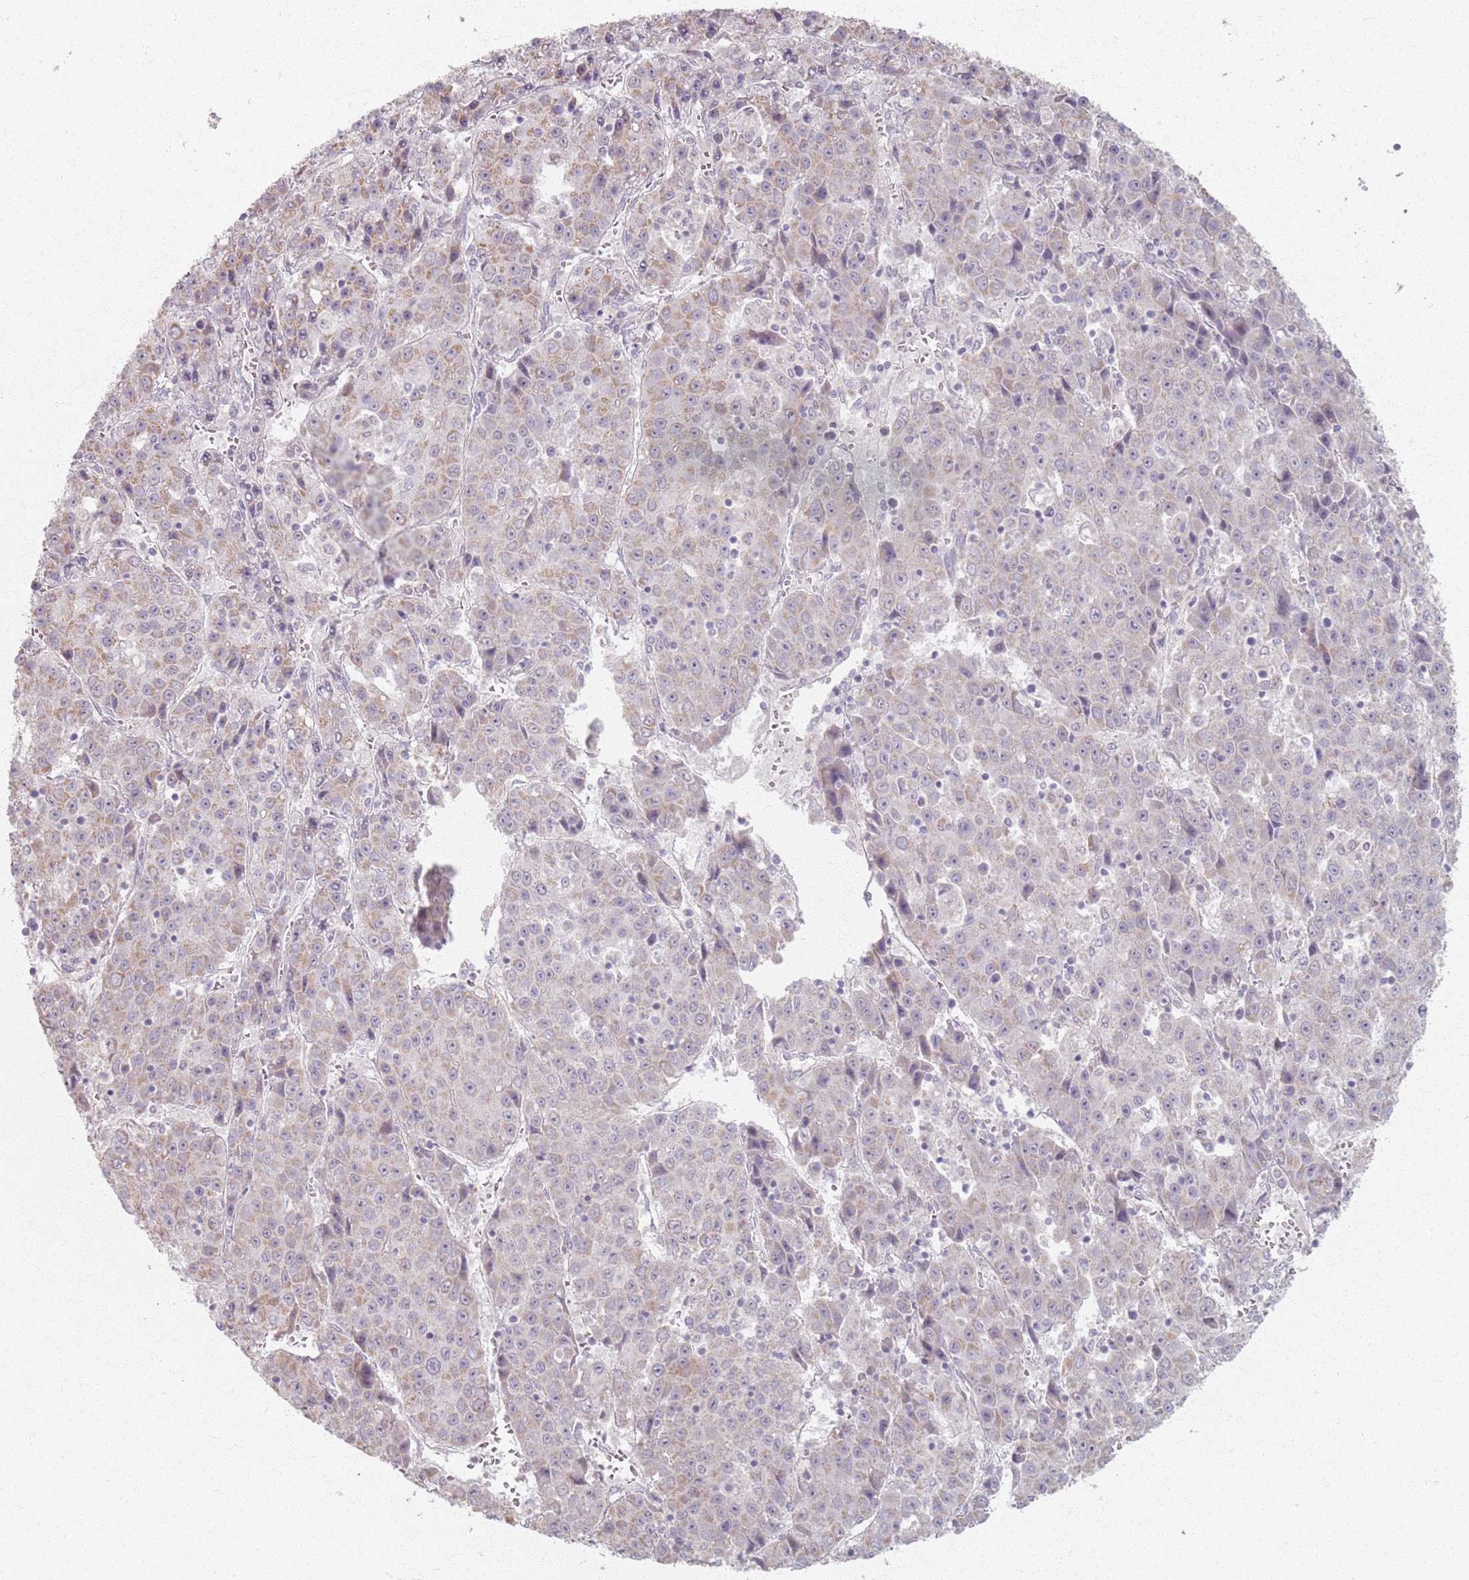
{"staining": {"intensity": "weak", "quantity": "<25%", "location": "cytoplasmic/membranous"}, "tissue": "liver cancer", "cell_type": "Tumor cells", "image_type": "cancer", "snomed": [{"axis": "morphology", "description": "Carcinoma, Hepatocellular, NOS"}, {"axis": "topography", "description": "Liver"}], "caption": "Immunohistochemical staining of human liver cancer shows no significant positivity in tumor cells. (Stains: DAB IHC with hematoxylin counter stain, Microscopy: brightfield microscopy at high magnification).", "gene": "PKD2L2", "patient": {"sex": "female", "age": 53}}